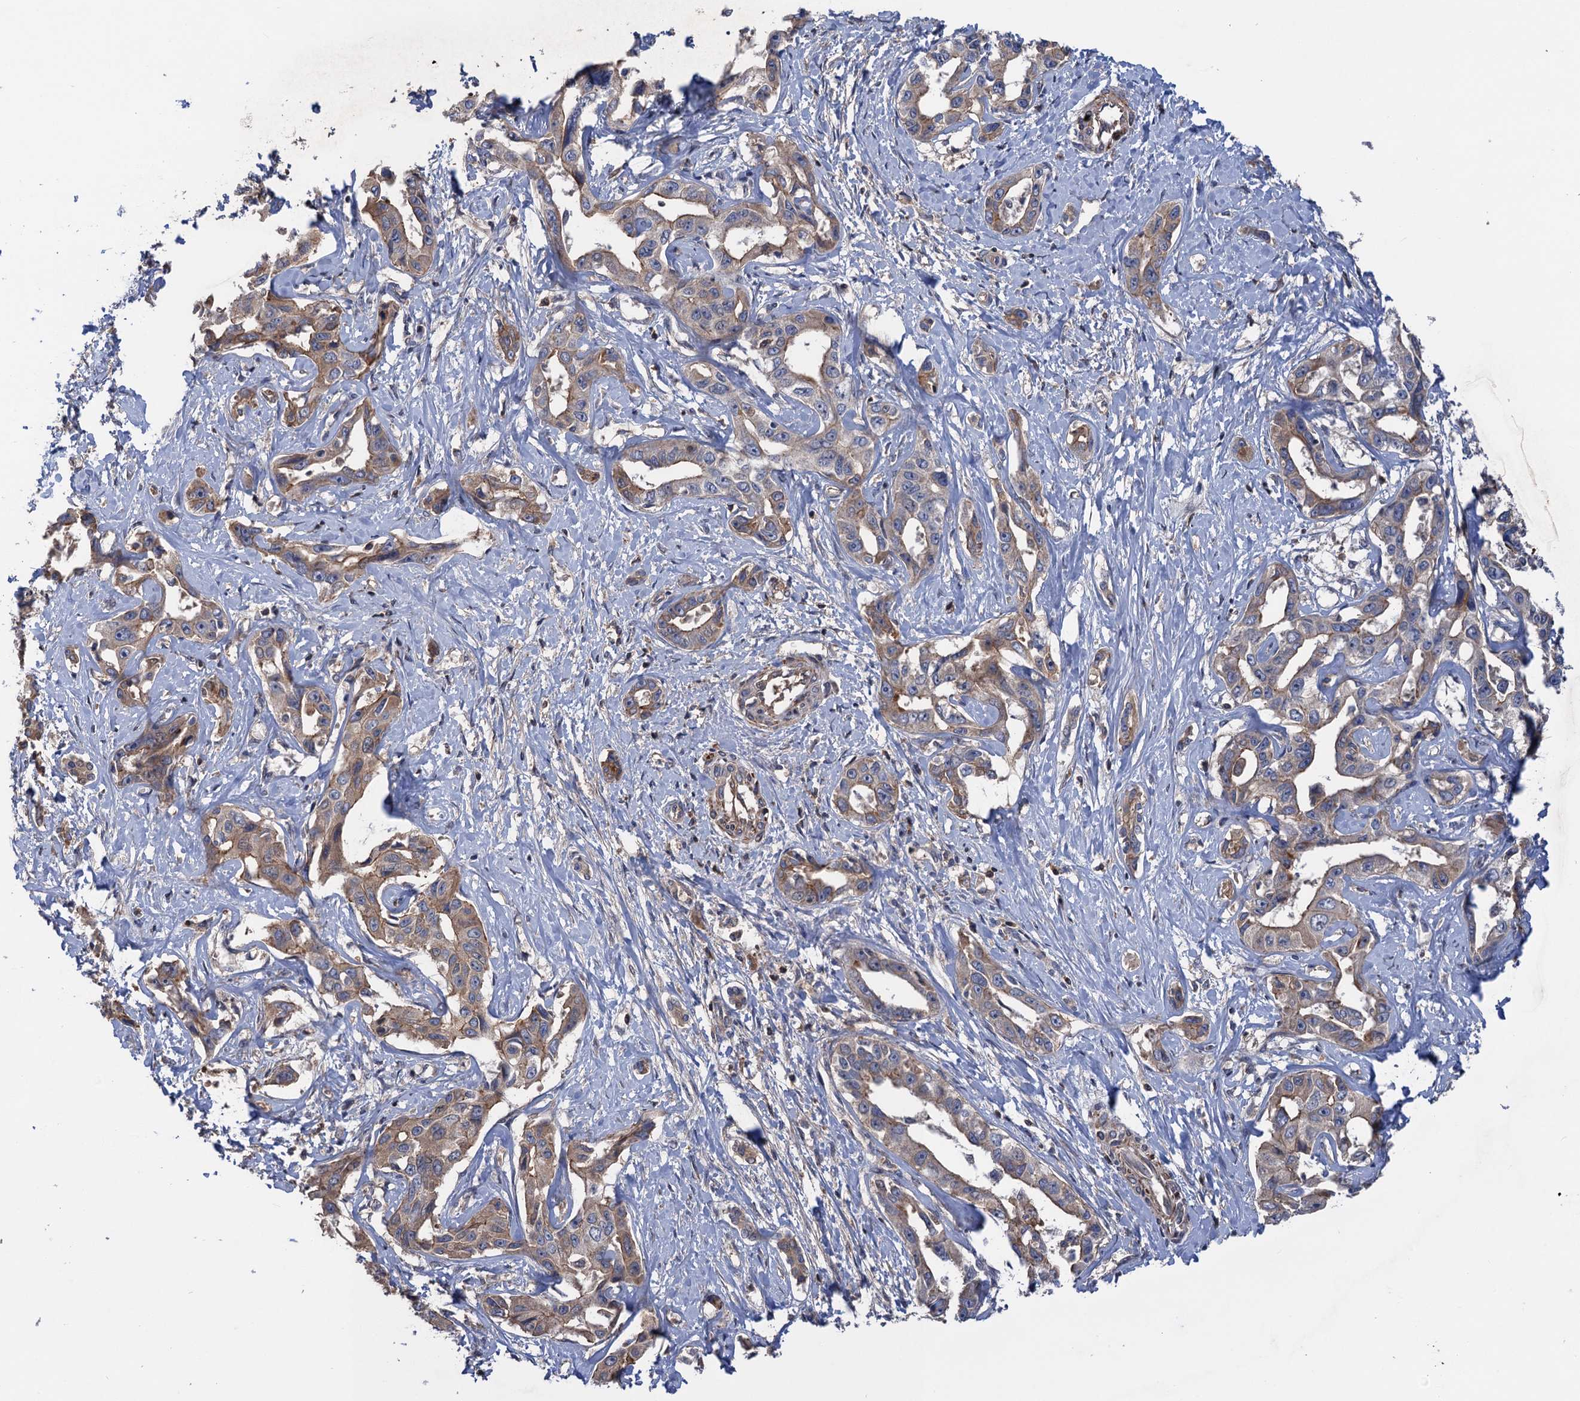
{"staining": {"intensity": "moderate", "quantity": "25%-75%", "location": "cytoplasmic/membranous"}, "tissue": "liver cancer", "cell_type": "Tumor cells", "image_type": "cancer", "snomed": [{"axis": "morphology", "description": "Cholangiocarcinoma"}, {"axis": "topography", "description": "Liver"}], "caption": "IHC (DAB (3,3'-diaminobenzidine)) staining of human liver cholangiocarcinoma displays moderate cytoplasmic/membranous protein expression in approximately 25%-75% of tumor cells. (Brightfield microscopy of DAB IHC at high magnification).", "gene": "DGKA", "patient": {"sex": "male", "age": 59}}